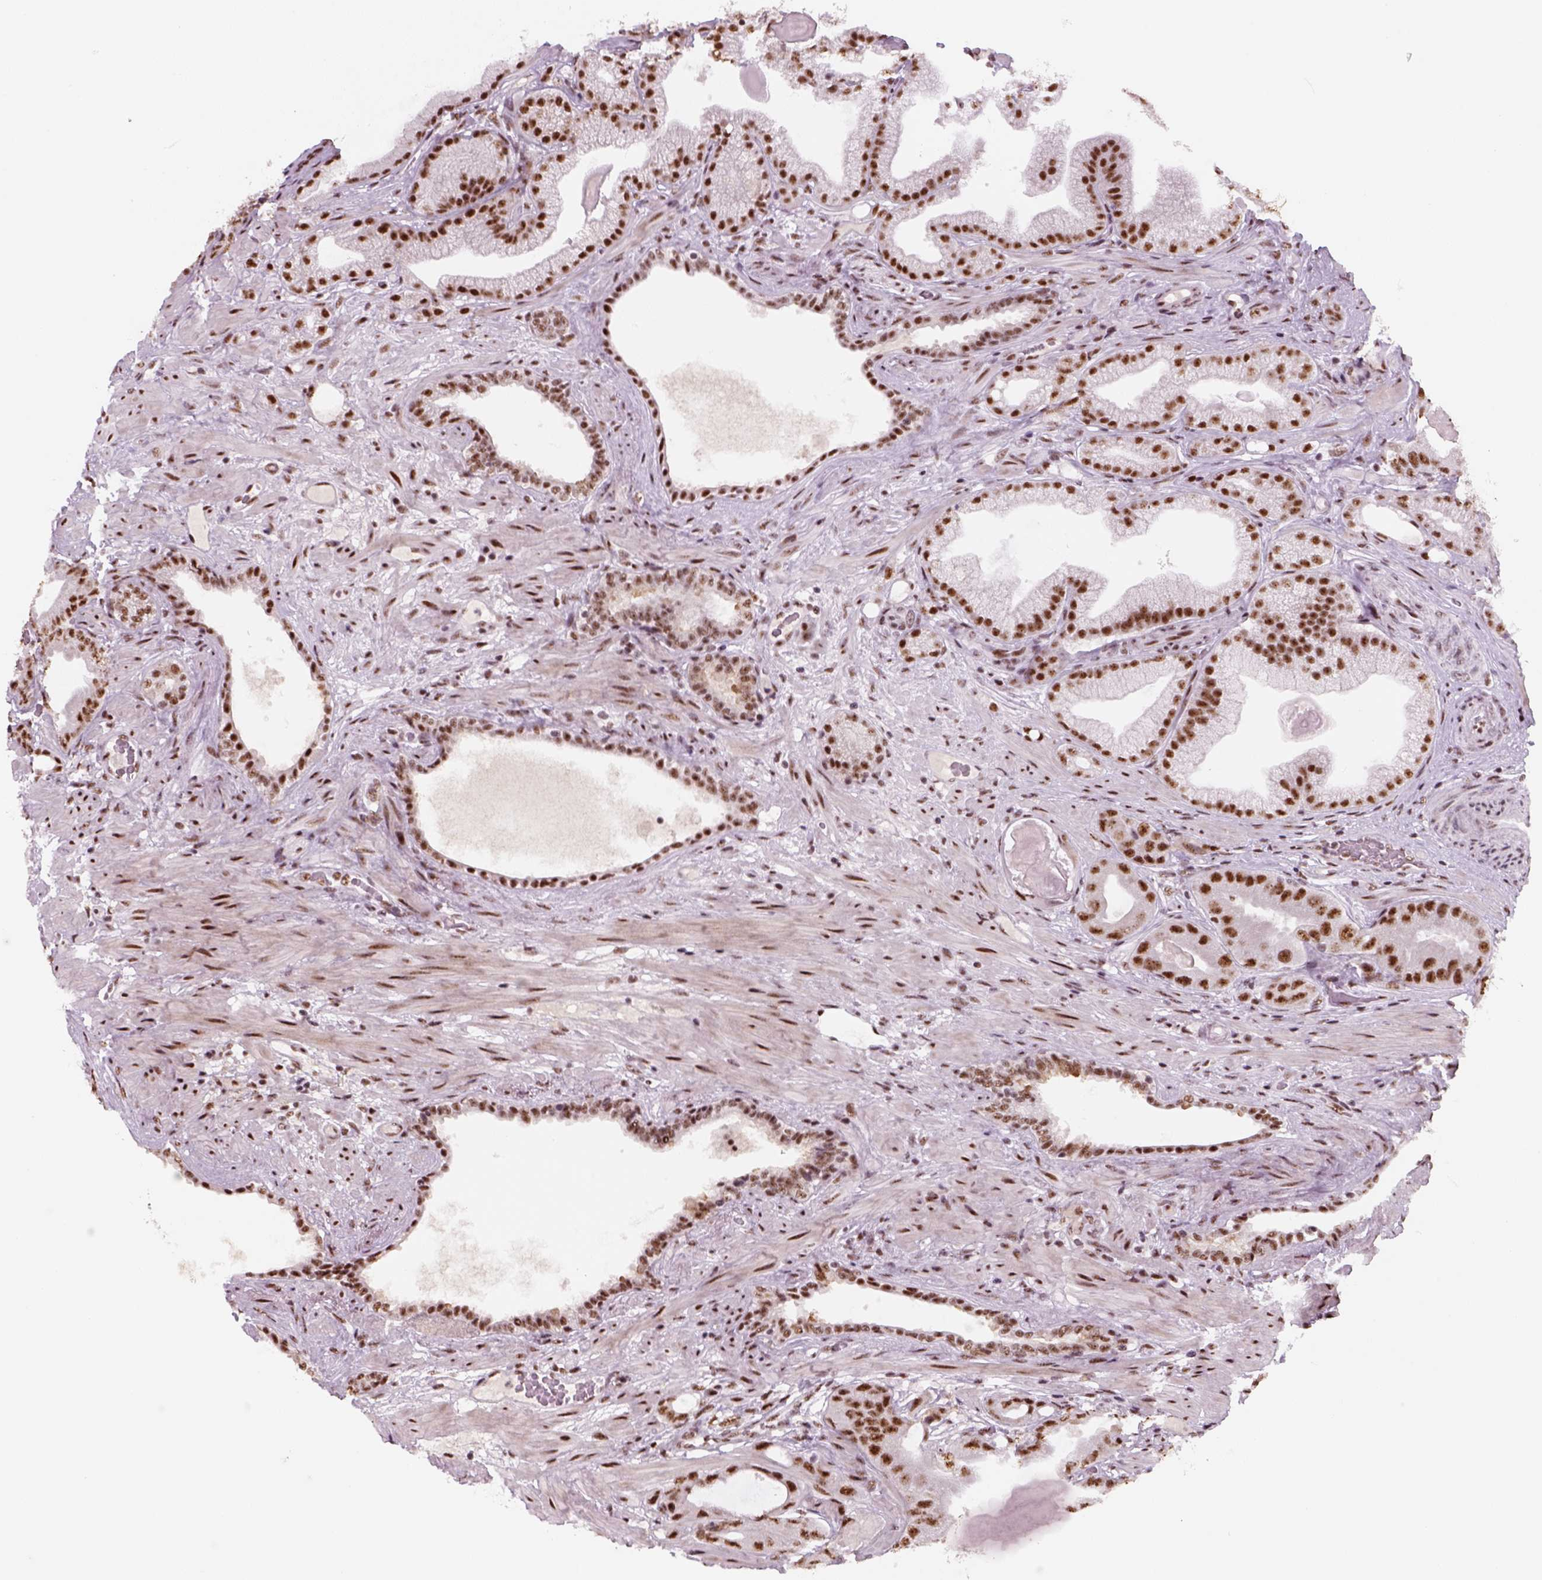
{"staining": {"intensity": "strong", "quantity": ">75%", "location": "nuclear"}, "tissue": "prostate cancer", "cell_type": "Tumor cells", "image_type": "cancer", "snomed": [{"axis": "morphology", "description": "Adenocarcinoma, Low grade"}, {"axis": "topography", "description": "Prostate"}], "caption": "Tumor cells exhibit high levels of strong nuclear positivity in approximately >75% of cells in prostate cancer (low-grade adenocarcinoma).", "gene": "GTF2F1", "patient": {"sex": "male", "age": 57}}